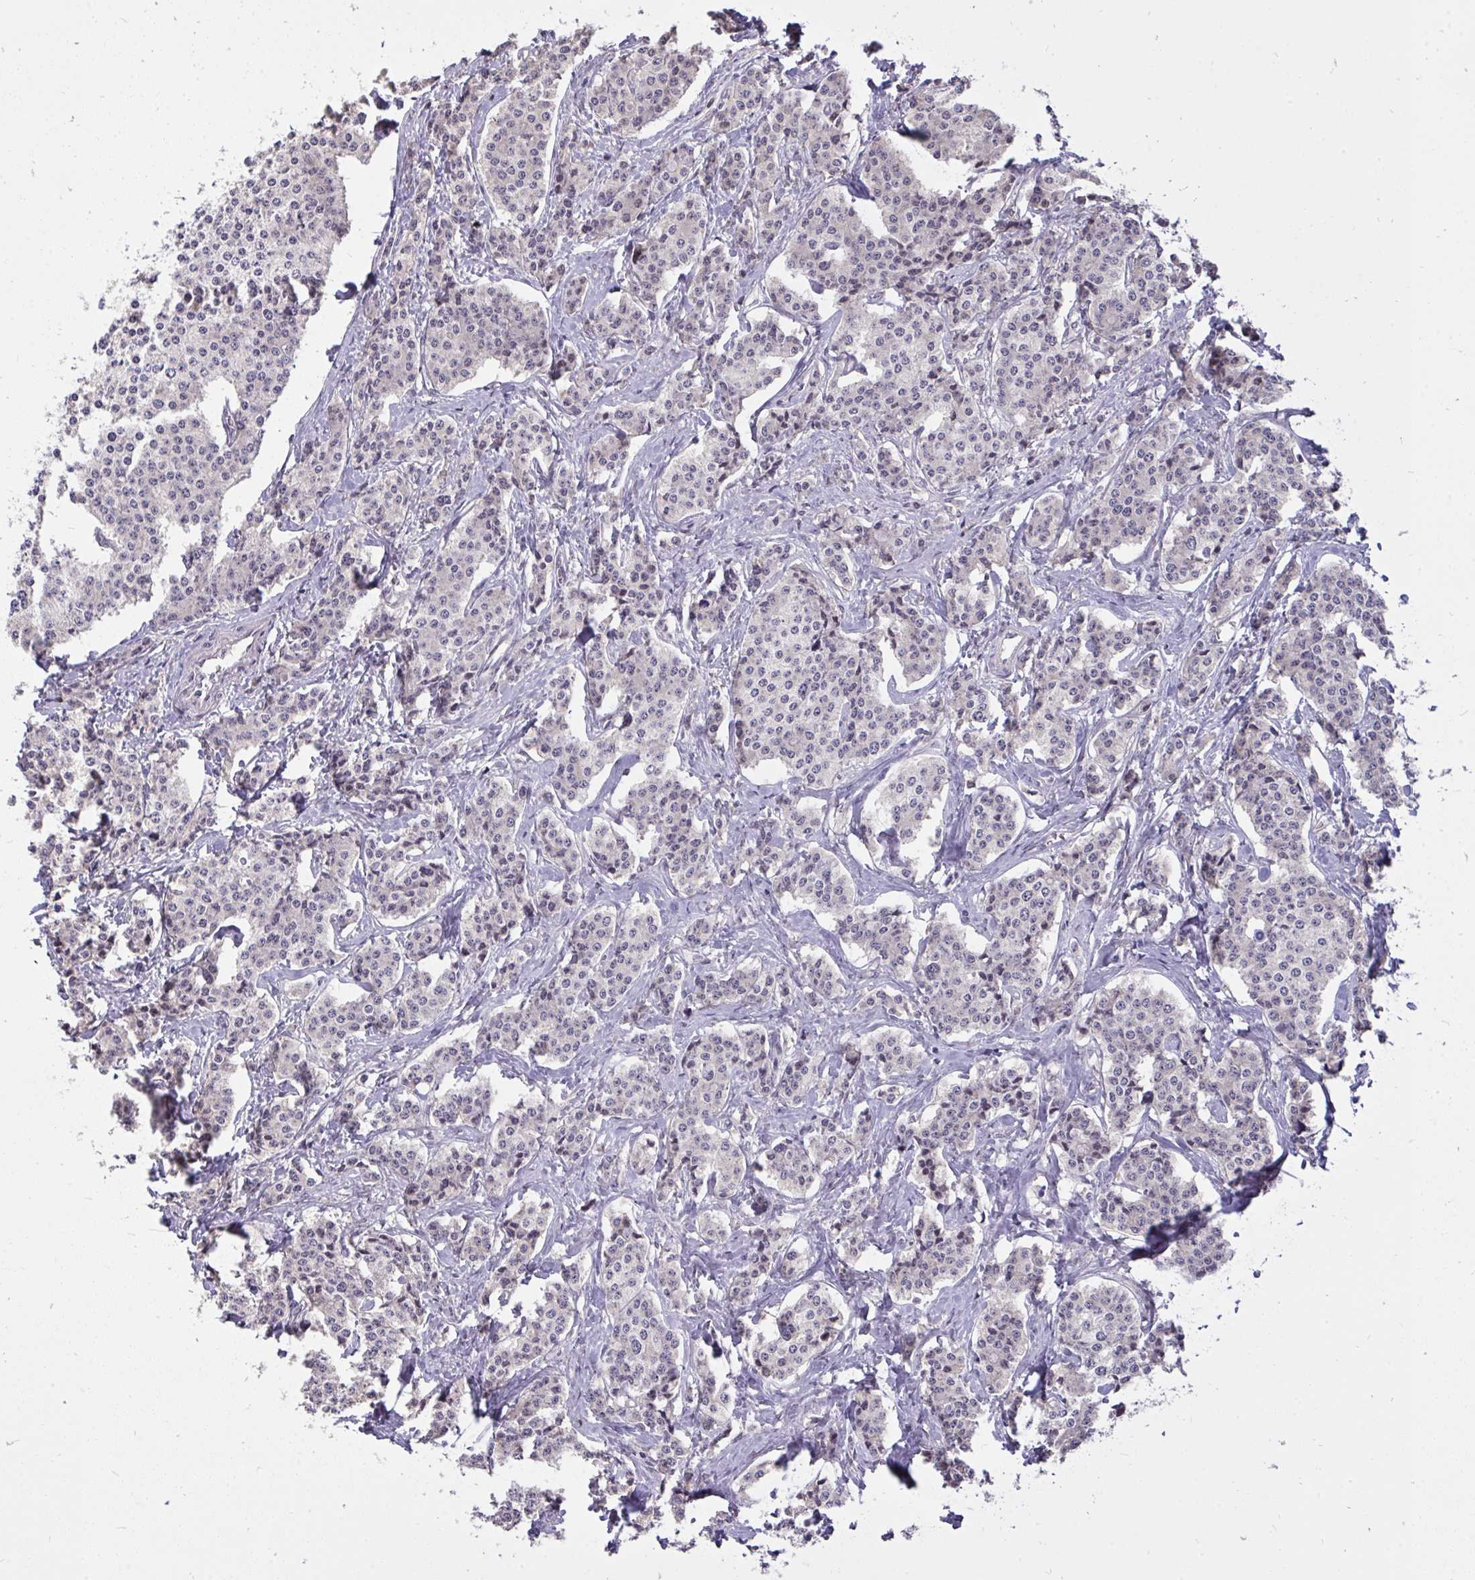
{"staining": {"intensity": "weak", "quantity": "<25%", "location": "nuclear"}, "tissue": "carcinoid", "cell_type": "Tumor cells", "image_type": "cancer", "snomed": [{"axis": "morphology", "description": "Carcinoid, malignant, NOS"}, {"axis": "topography", "description": "Small intestine"}], "caption": "Immunohistochemical staining of human carcinoid demonstrates no significant staining in tumor cells.", "gene": "C19orf54", "patient": {"sex": "female", "age": 64}}